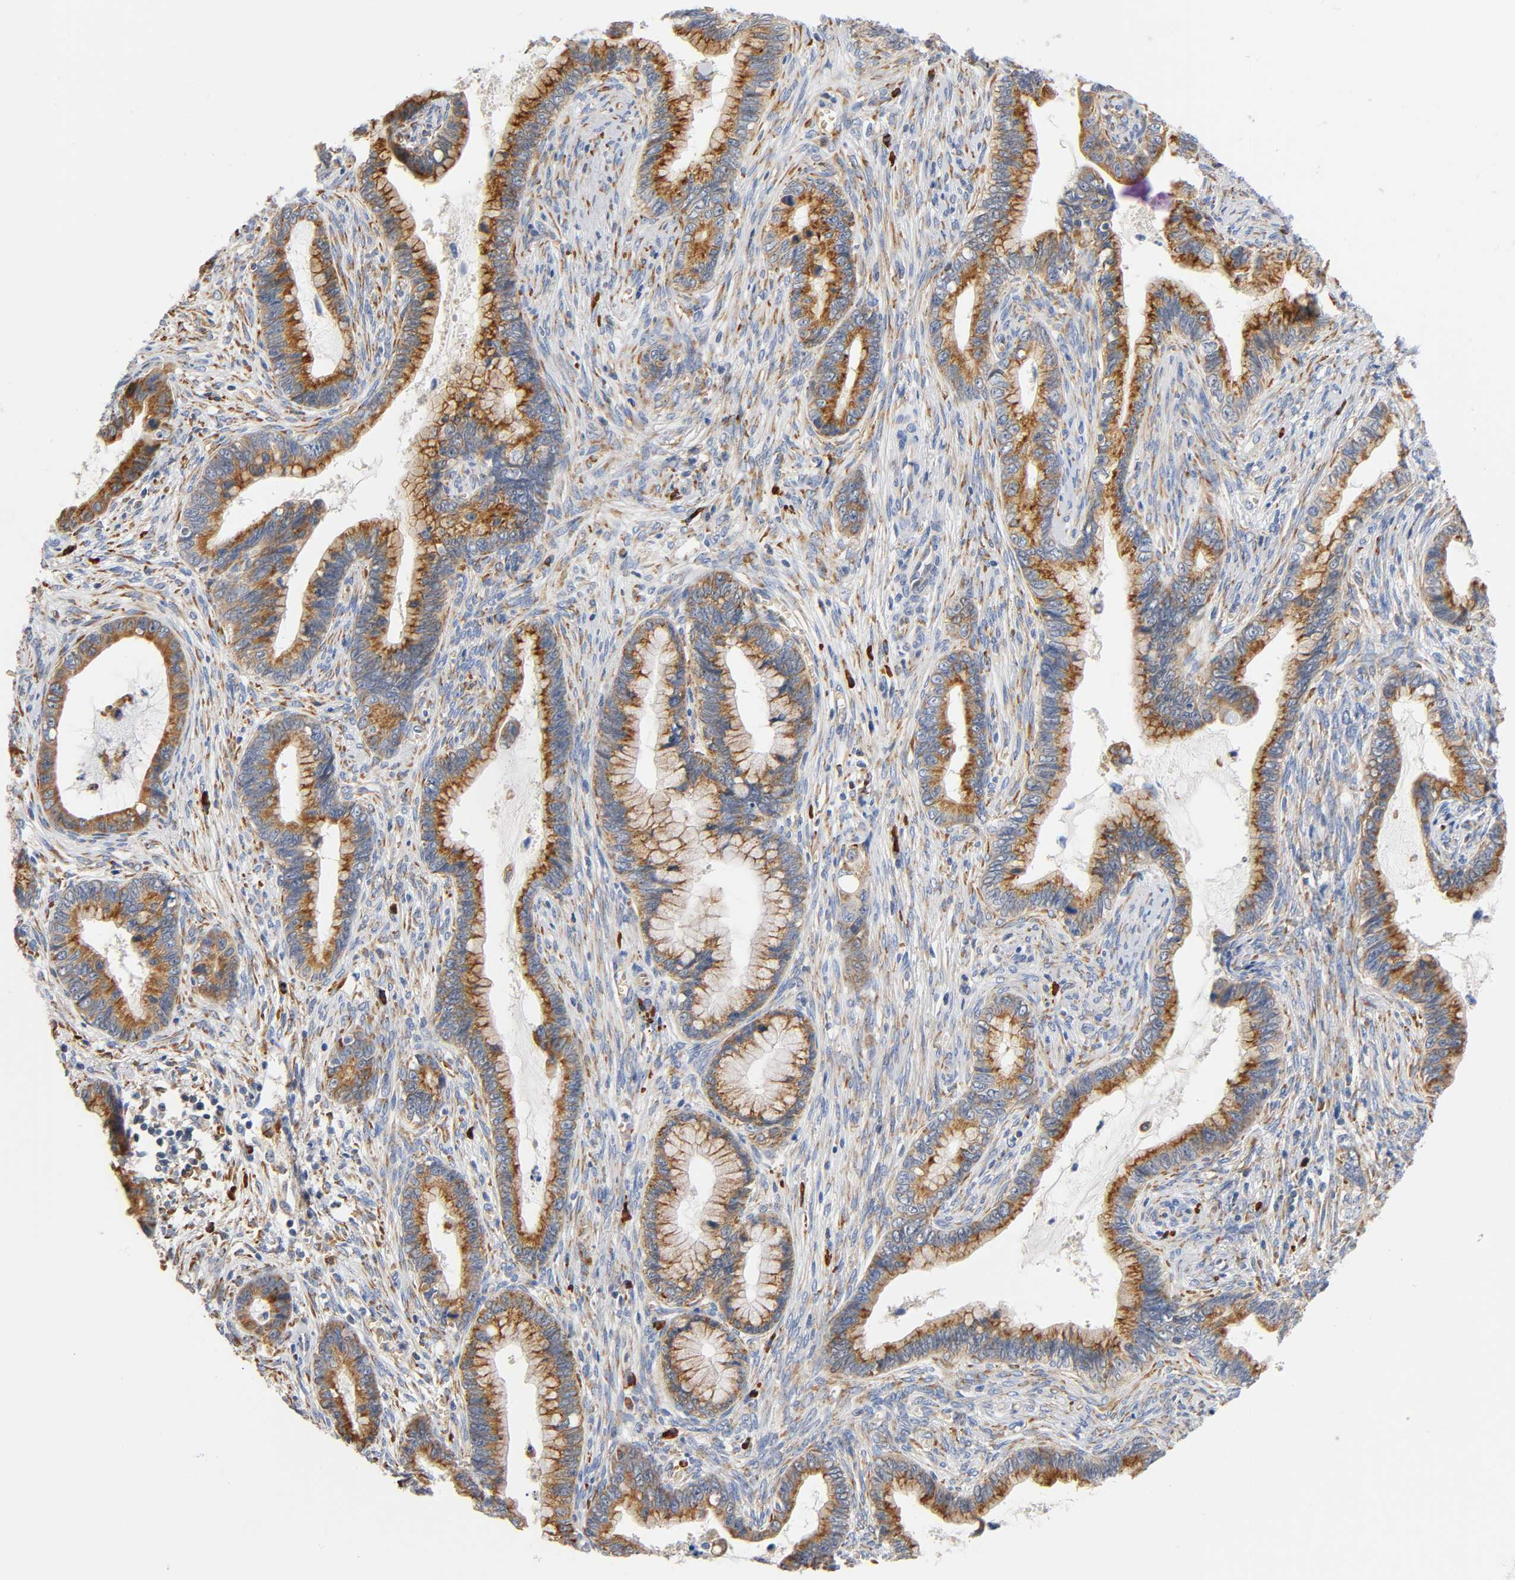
{"staining": {"intensity": "moderate", "quantity": ">75%", "location": "cytoplasmic/membranous"}, "tissue": "cervical cancer", "cell_type": "Tumor cells", "image_type": "cancer", "snomed": [{"axis": "morphology", "description": "Adenocarcinoma, NOS"}, {"axis": "topography", "description": "Cervix"}], "caption": "The photomicrograph exhibits staining of cervical cancer (adenocarcinoma), revealing moderate cytoplasmic/membranous protein positivity (brown color) within tumor cells. (brown staining indicates protein expression, while blue staining denotes nuclei).", "gene": "UCKL1", "patient": {"sex": "female", "age": 44}}